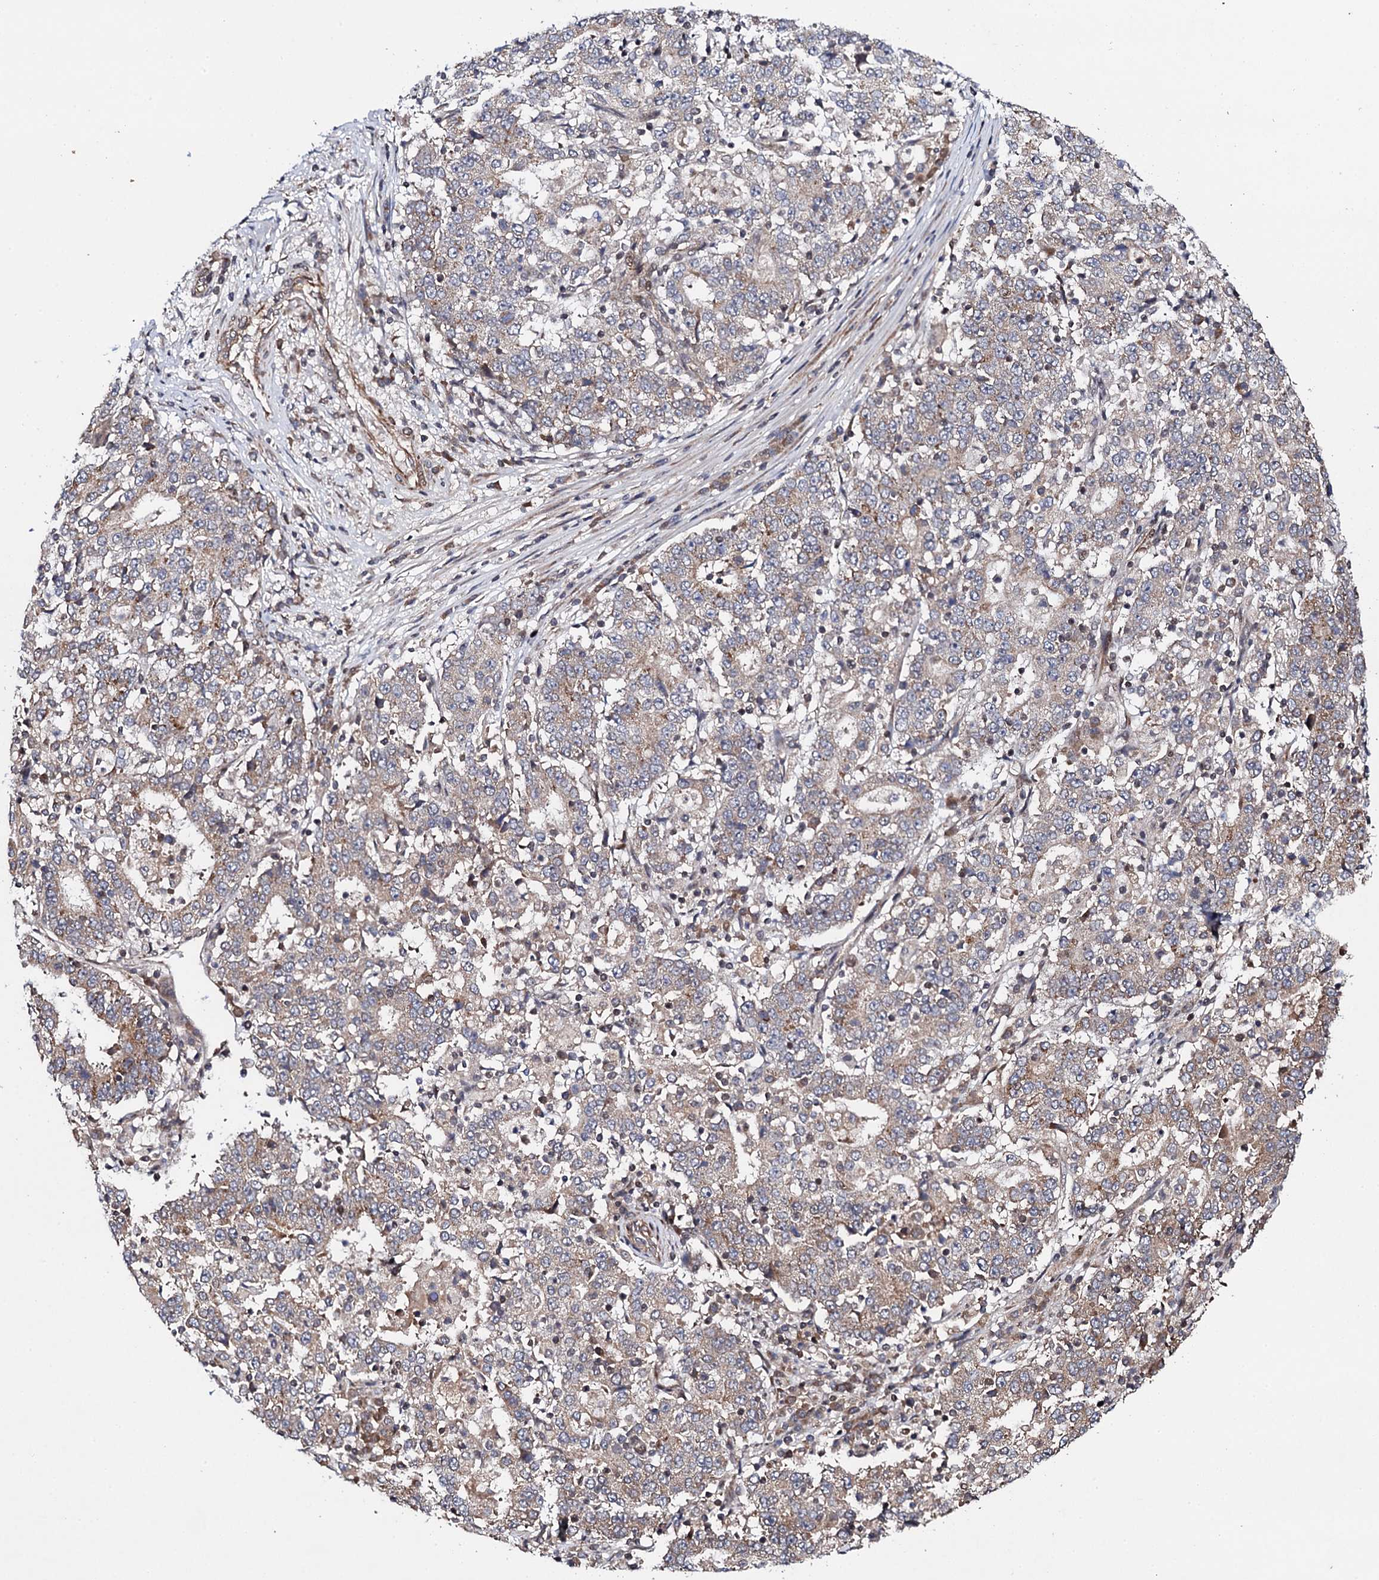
{"staining": {"intensity": "weak", "quantity": "25%-75%", "location": "cytoplasmic/membranous"}, "tissue": "stomach cancer", "cell_type": "Tumor cells", "image_type": "cancer", "snomed": [{"axis": "morphology", "description": "Adenocarcinoma, NOS"}, {"axis": "topography", "description": "Stomach"}], "caption": "A photomicrograph showing weak cytoplasmic/membranous expression in approximately 25%-75% of tumor cells in stomach adenocarcinoma, as visualized by brown immunohistochemical staining.", "gene": "FAM111A", "patient": {"sex": "male", "age": 59}}